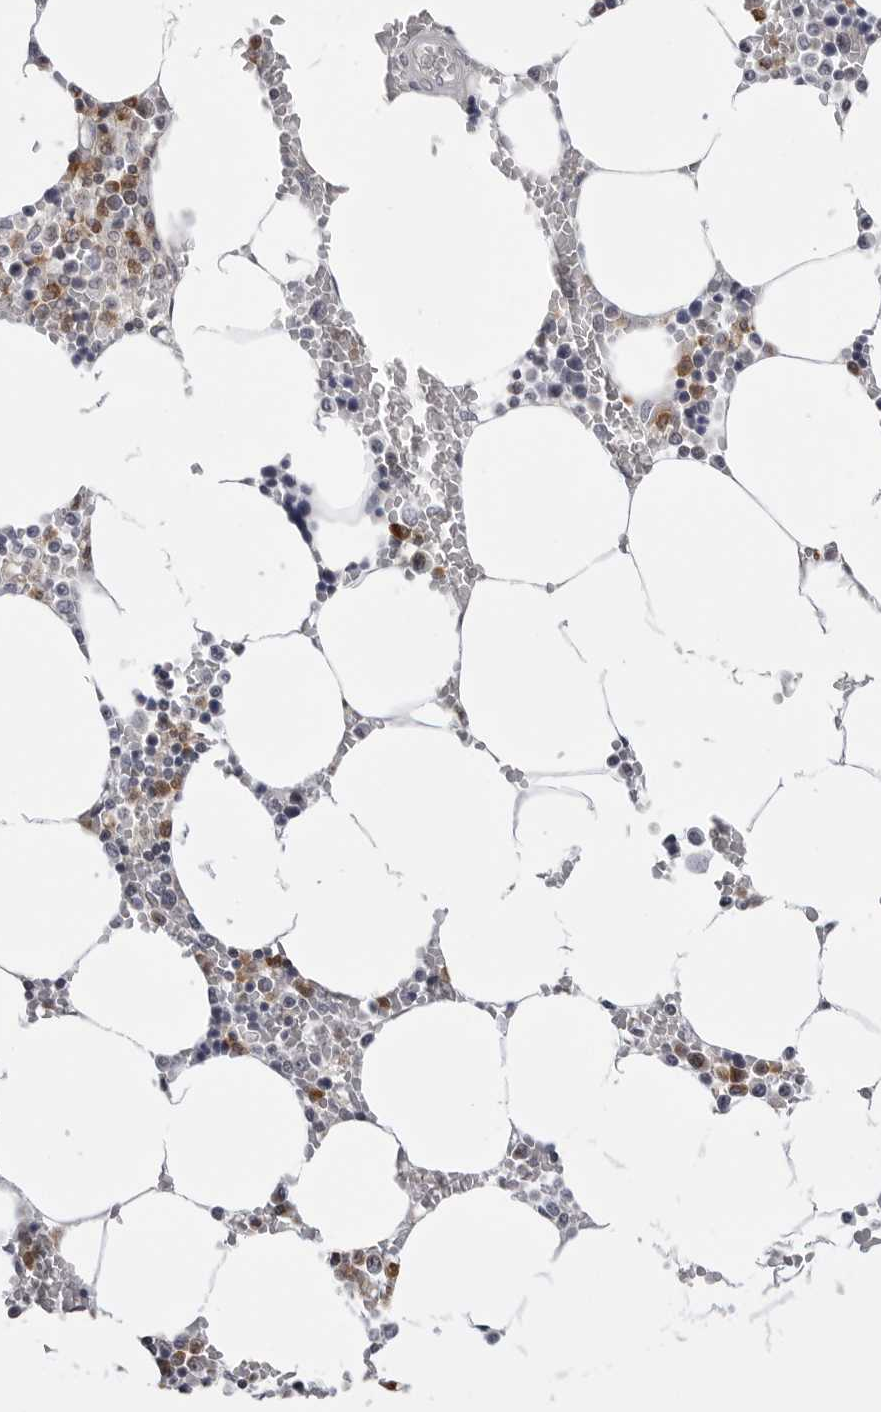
{"staining": {"intensity": "moderate", "quantity": "<25%", "location": "cytoplasmic/membranous"}, "tissue": "bone marrow", "cell_type": "Hematopoietic cells", "image_type": "normal", "snomed": [{"axis": "morphology", "description": "Normal tissue, NOS"}, {"axis": "topography", "description": "Bone marrow"}], "caption": "This is an image of immunohistochemistry staining of benign bone marrow, which shows moderate staining in the cytoplasmic/membranous of hematopoietic cells.", "gene": "CDK20", "patient": {"sex": "male", "age": 70}}